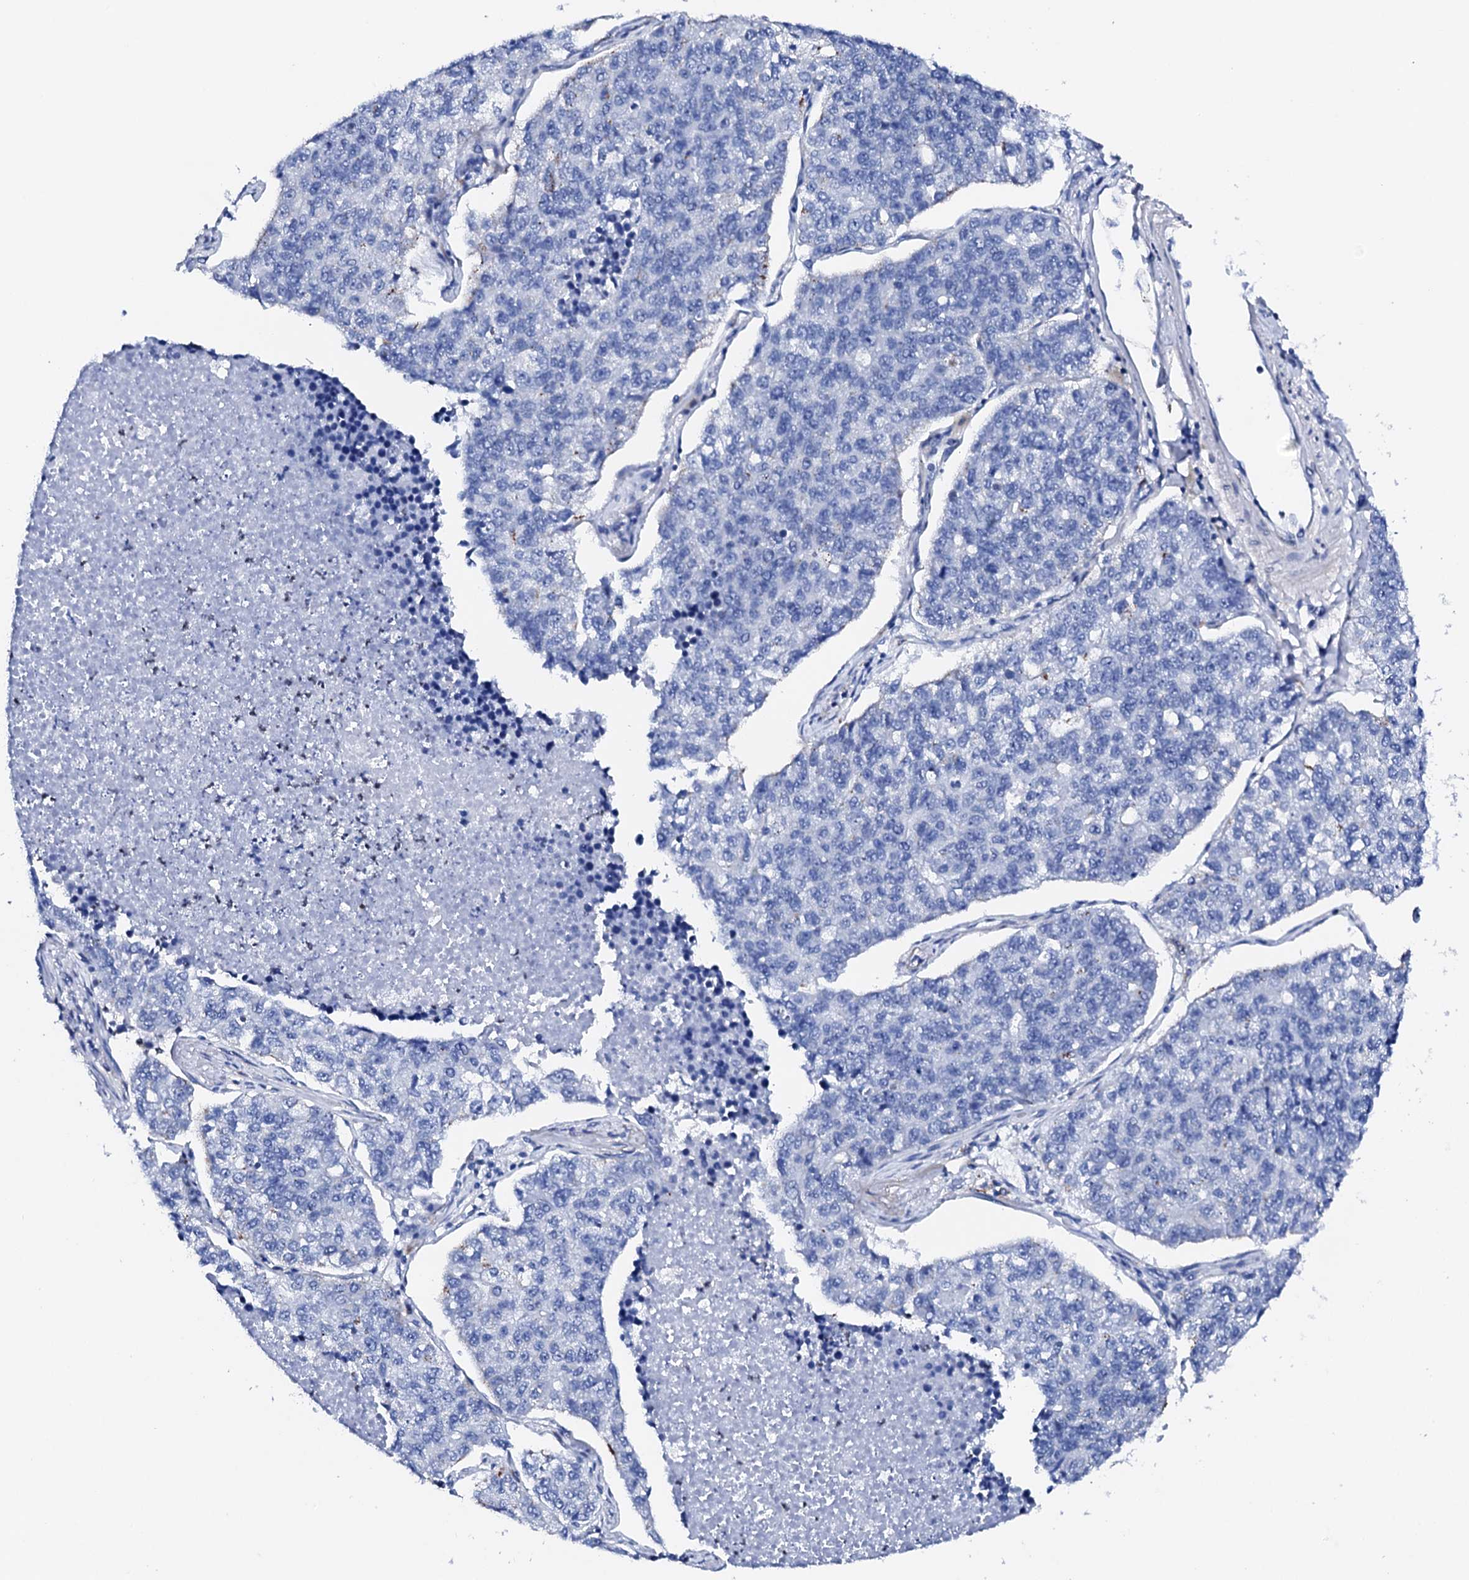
{"staining": {"intensity": "negative", "quantity": "none", "location": "none"}, "tissue": "lung cancer", "cell_type": "Tumor cells", "image_type": "cancer", "snomed": [{"axis": "morphology", "description": "Adenocarcinoma, NOS"}, {"axis": "topography", "description": "Lung"}], "caption": "Tumor cells are negative for brown protein staining in adenocarcinoma (lung).", "gene": "NRIP2", "patient": {"sex": "male", "age": 49}}